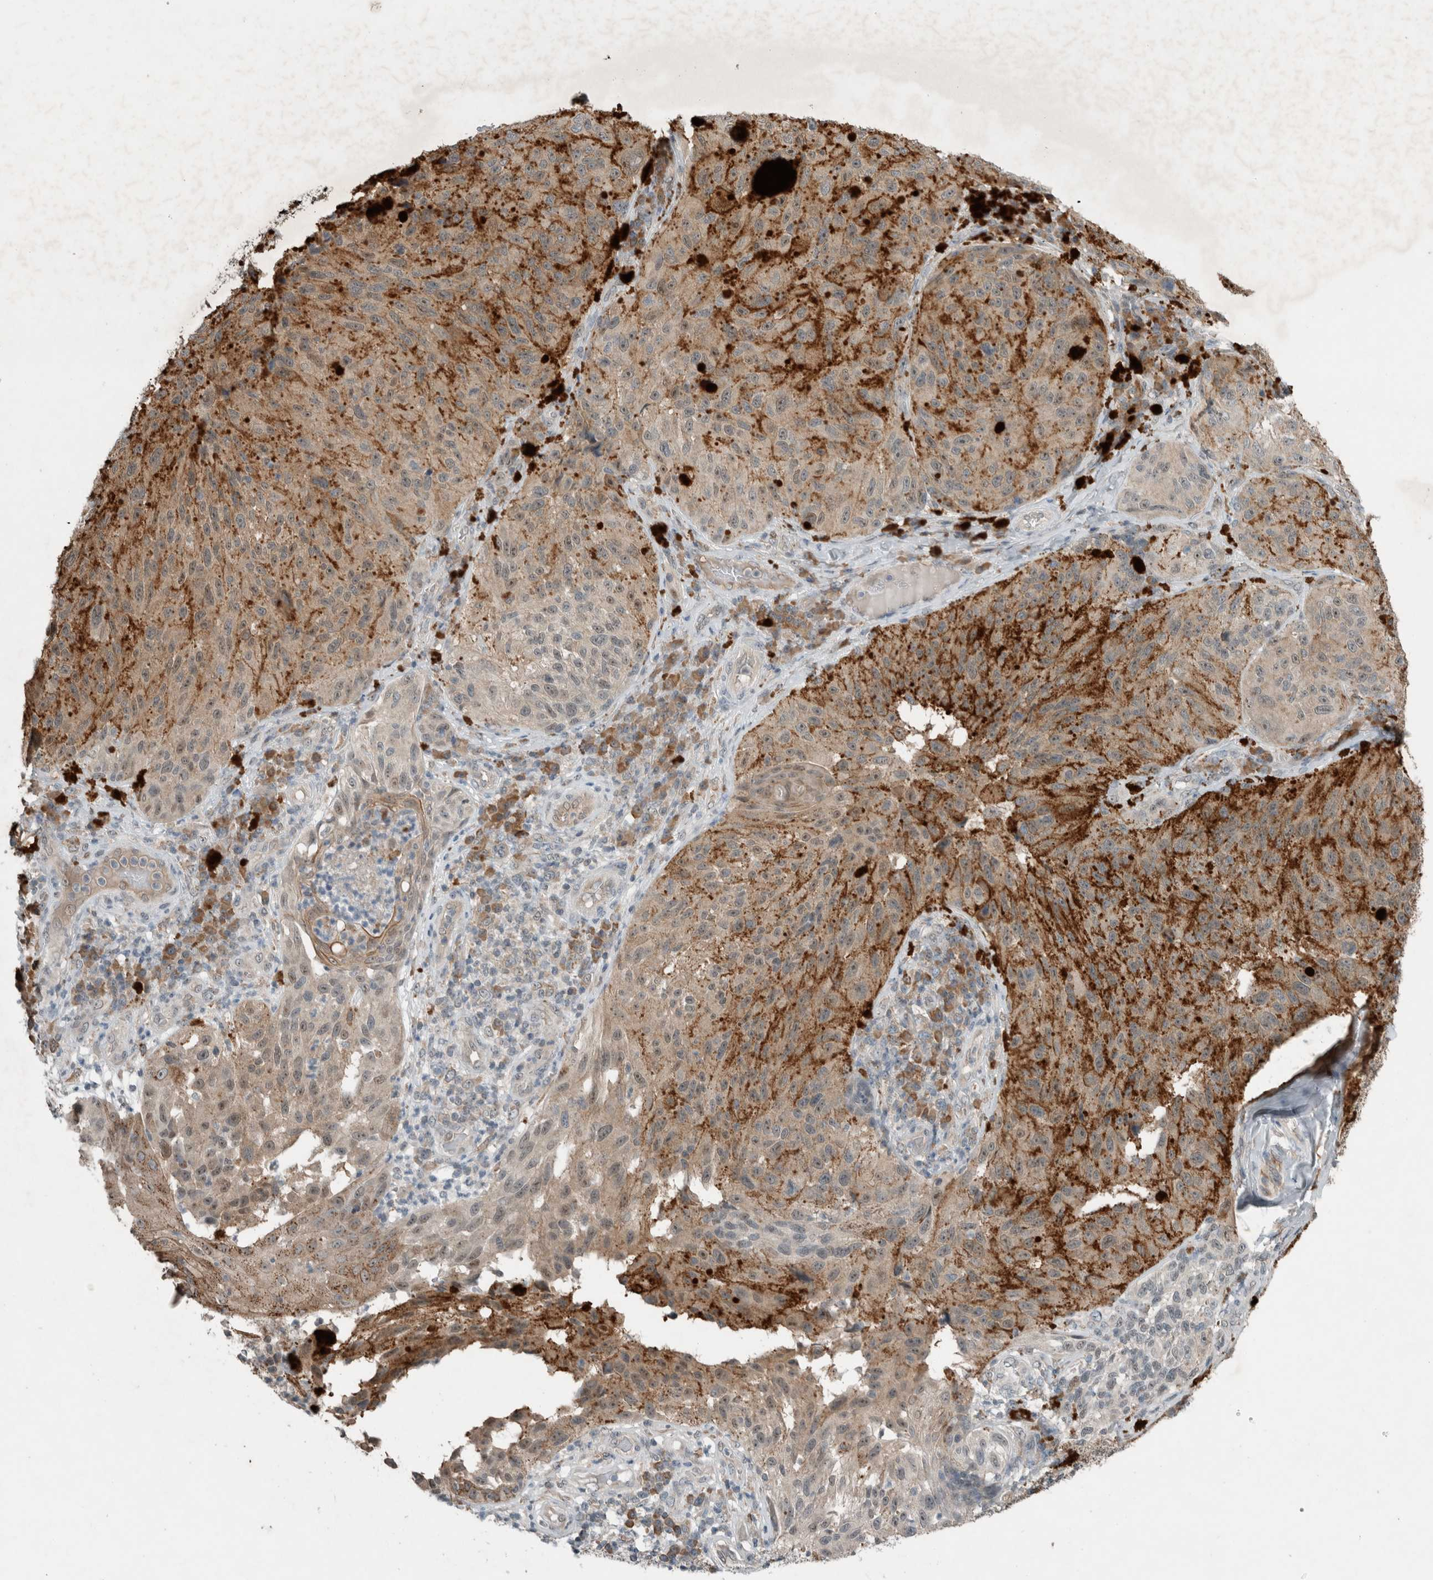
{"staining": {"intensity": "weak", "quantity": "25%-75%", "location": "cytoplasmic/membranous"}, "tissue": "melanoma", "cell_type": "Tumor cells", "image_type": "cancer", "snomed": [{"axis": "morphology", "description": "Malignant melanoma, NOS"}, {"axis": "topography", "description": "Skin"}], "caption": "Malignant melanoma tissue exhibits weak cytoplasmic/membranous staining in approximately 25%-75% of tumor cells Nuclei are stained in blue.", "gene": "RALGDS", "patient": {"sex": "female", "age": 73}}